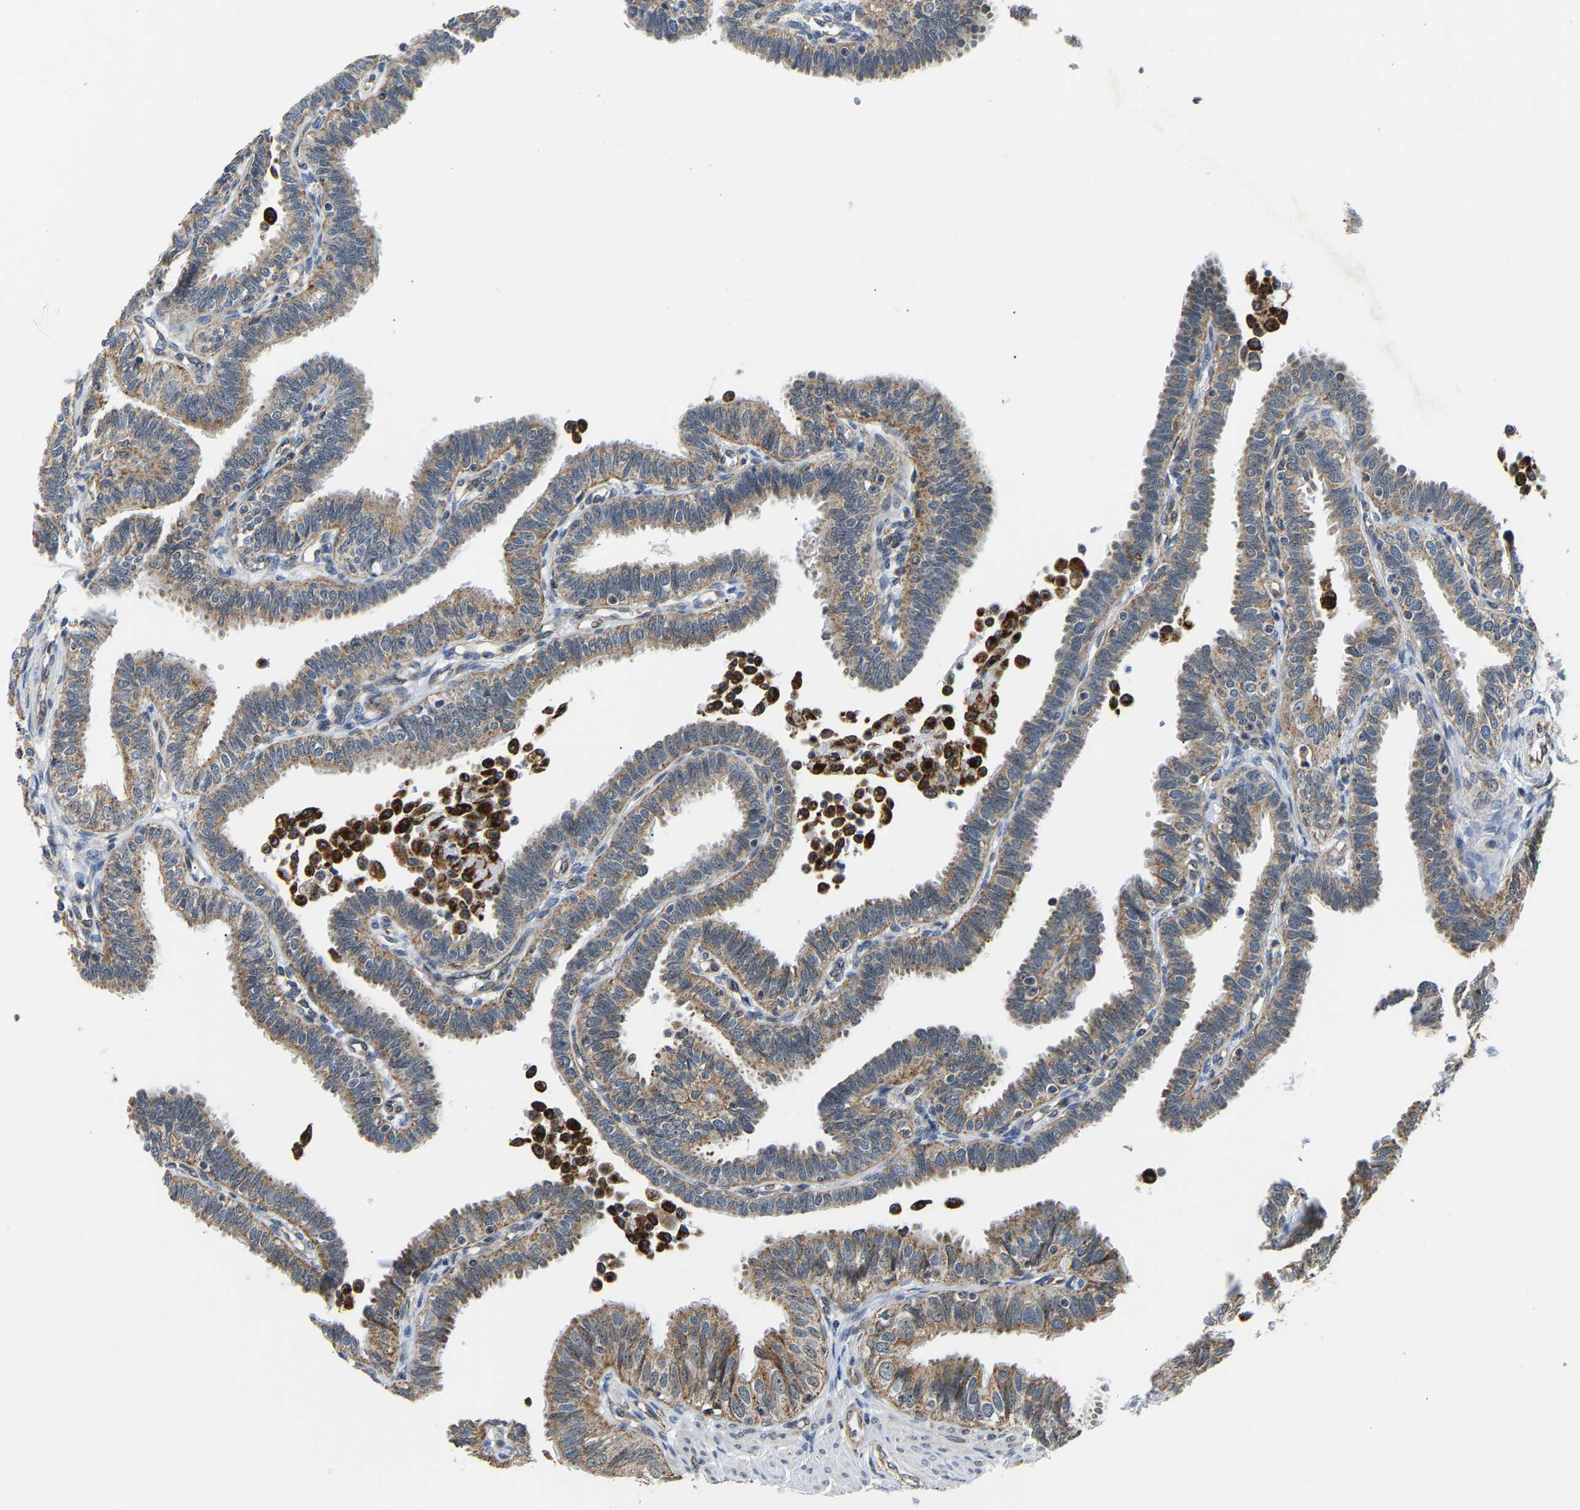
{"staining": {"intensity": "weak", "quantity": ">75%", "location": "cytoplasmic/membranous"}, "tissue": "fallopian tube", "cell_type": "Glandular cells", "image_type": "normal", "snomed": [{"axis": "morphology", "description": "Normal tissue, NOS"}, {"axis": "topography", "description": "Fallopian tube"}, {"axis": "topography", "description": "Placenta"}], "caption": "Human fallopian tube stained for a protein (brown) shows weak cytoplasmic/membranous positive positivity in approximately >75% of glandular cells.", "gene": "GIMAP7", "patient": {"sex": "female", "age": 34}}